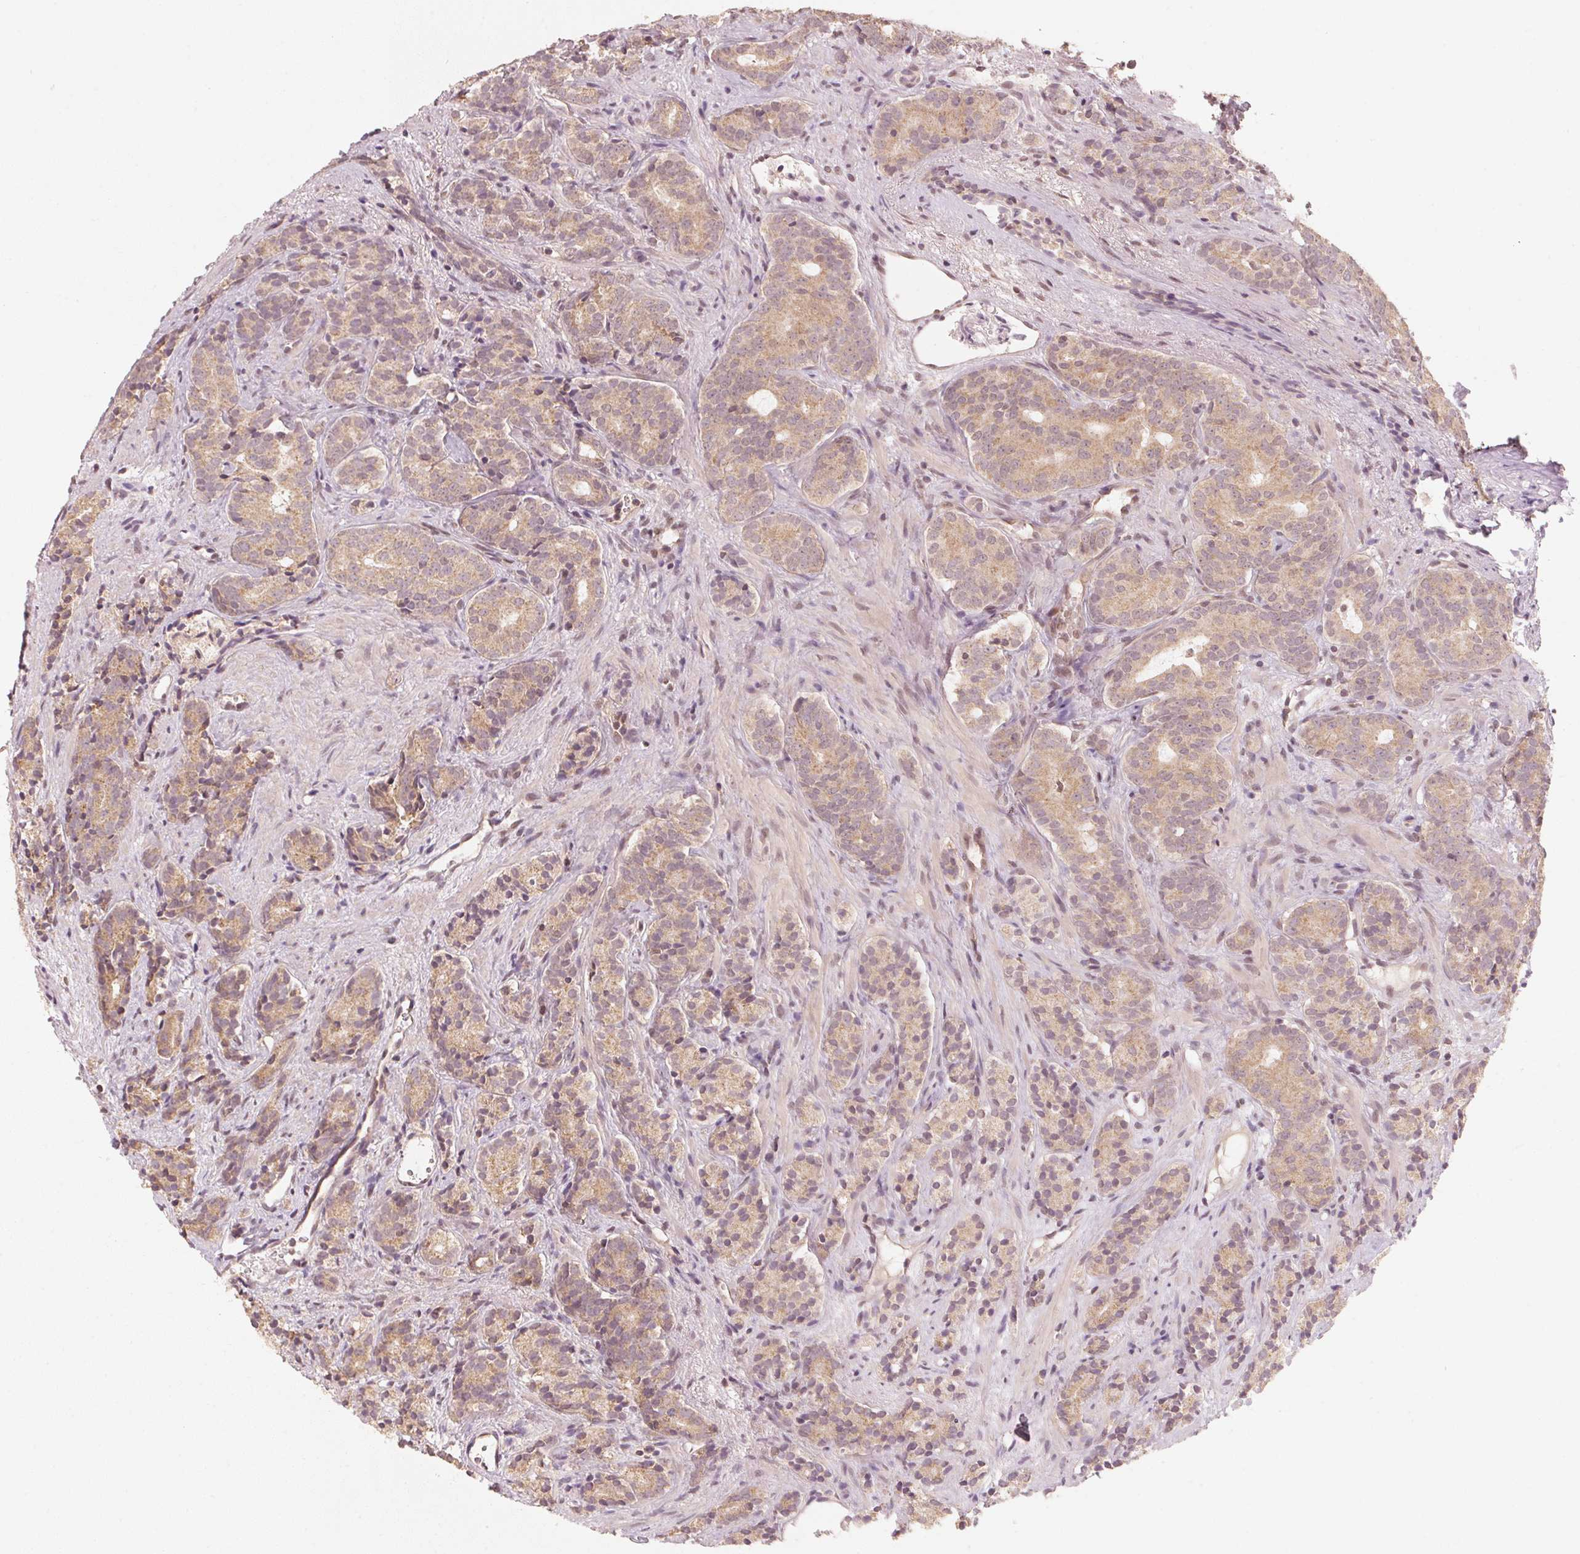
{"staining": {"intensity": "weak", "quantity": ">75%", "location": "cytoplasmic/membranous"}, "tissue": "prostate cancer", "cell_type": "Tumor cells", "image_type": "cancer", "snomed": [{"axis": "morphology", "description": "Adenocarcinoma, High grade"}, {"axis": "topography", "description": "Prostate"}], "caption": "Immunohistochemistry (DAB) staining of human prostate cancer exhibits weak cytoplasmic/membranous protein expression in about >75% of tumor cells. The staining was performed using DAB (3,3'-diaminobenzidine) to visualize the protein expression in brown, while the nuclei were stained in blue with hematoxylin (Magnification: 20x).", "gene": "C2orf73", "patient": {"sex": "male", "age": 84}}